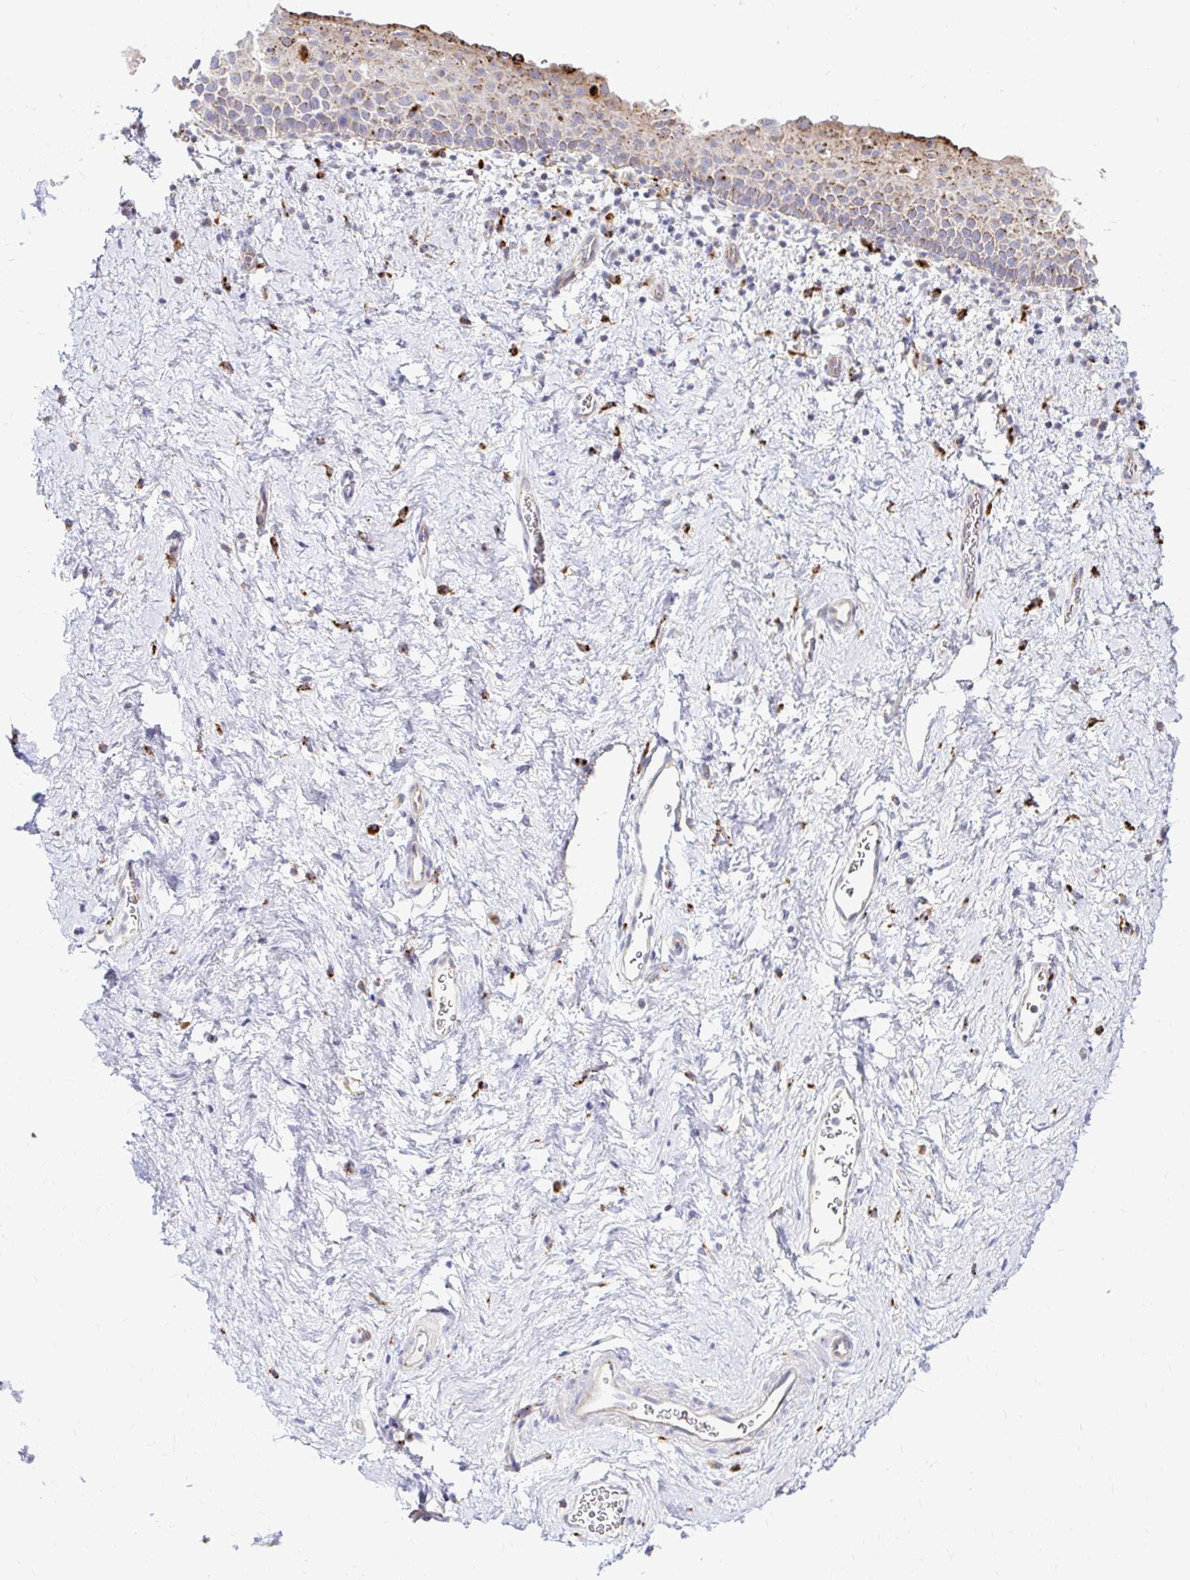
{"staining": {"intensity": "moderate", "quantity": "<25%", "location": "cytoplasmic/membranous"}, "tissue": "vagina", "cell_type": "Squamous epithelial cells", "image_type": "normal", "snomed": [{"axis": "morphology", "description": "Normal tissue, NOS"}, {"axis": "topography", "description": "Vagina"}], "caption": "Protein staining of benign vagina reveals moderate cytoplasmic/membranous staining in about <25% of squamous epithelial cells.", "gene": "FUCA1", "patient": {"sex": "female", "age": 61}}